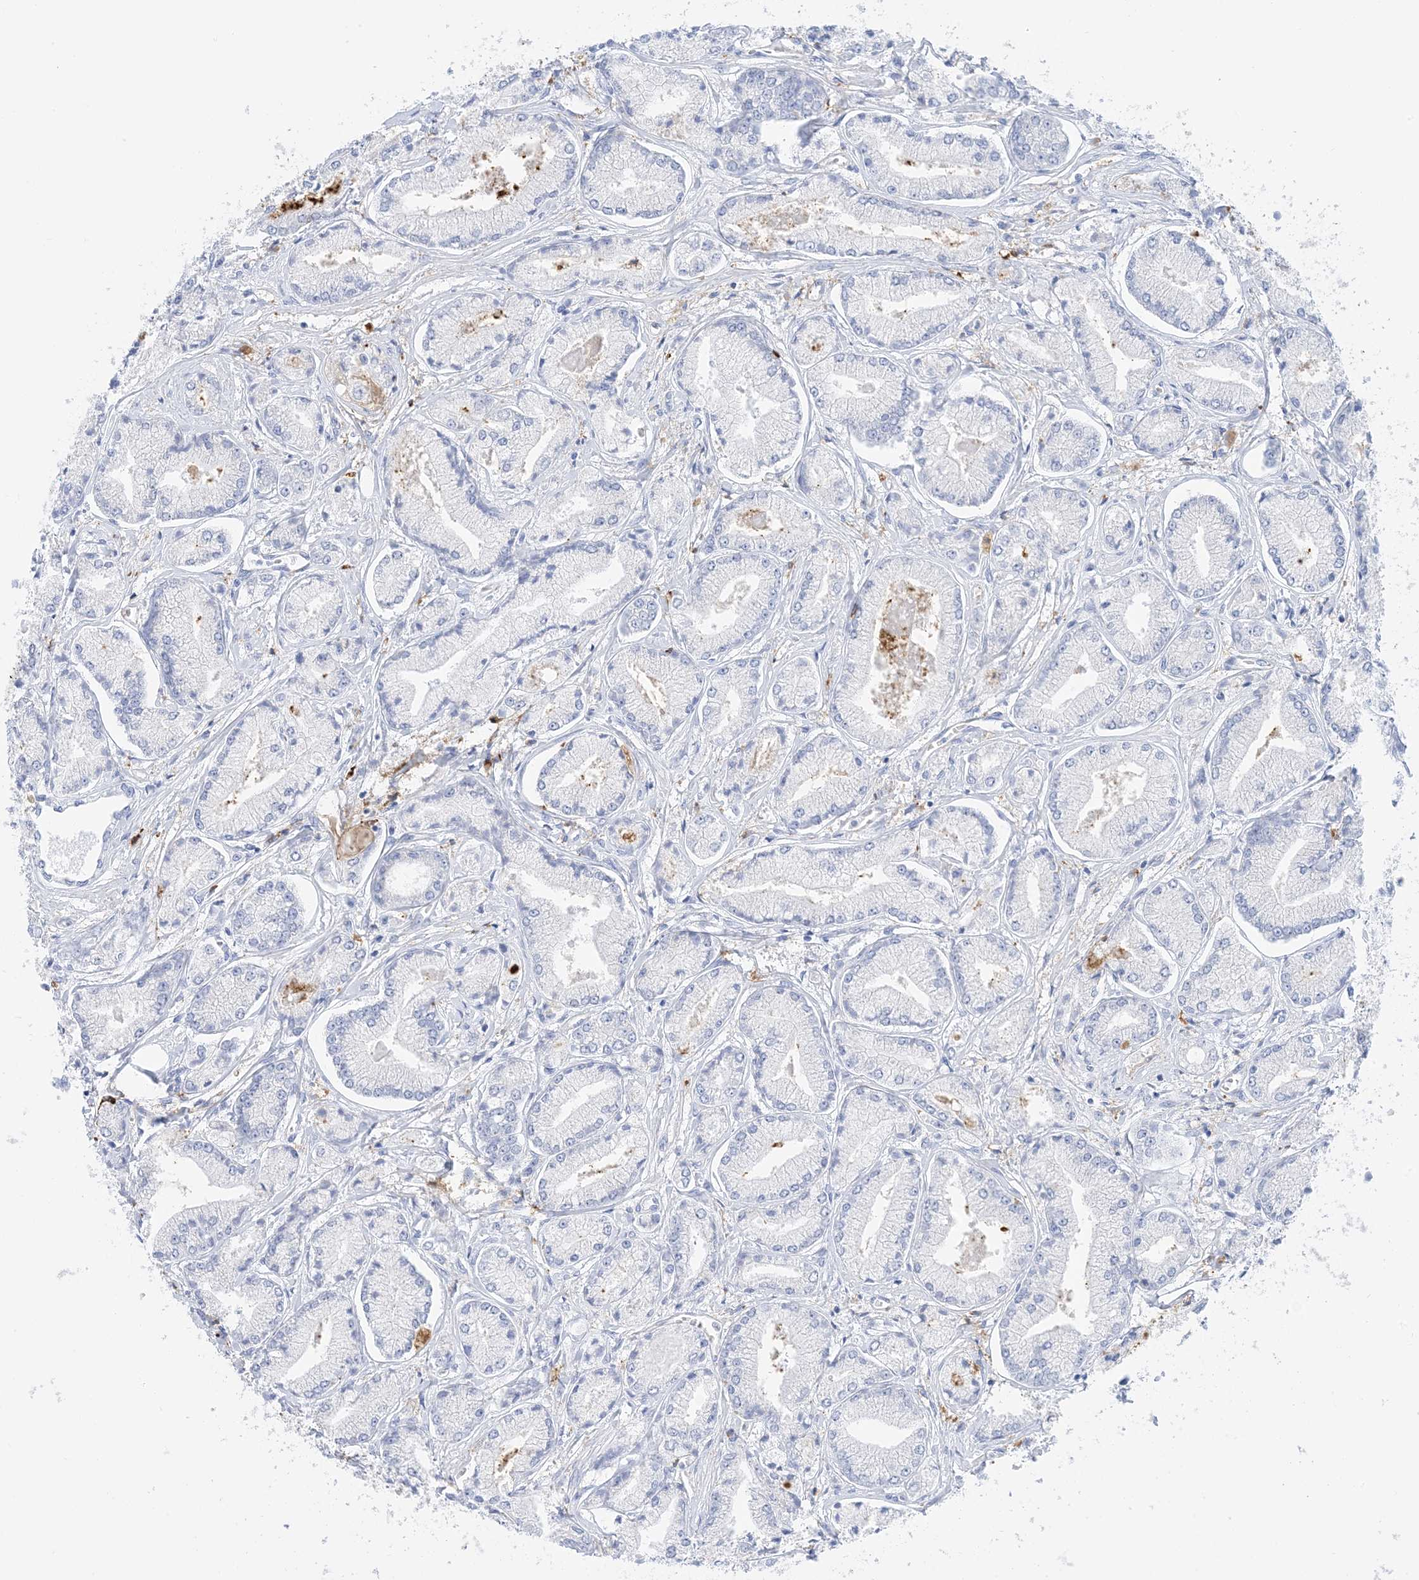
{"staining": {"intensity": "negative", "quantity": "none", "location": "none"}, "tissue": "prostate cancer", "cell_type": "Tumor cells", "image_type": "cancer", "snomed": [{"axis": "morphology", "description": "Adenocarcinoma, Low grade"}, {"axis": "topography", "description": "Prostate"}], "caption": "Immunohistochemistry histopathology image of neoplastic tissue: human prostate cancer stained with DAB (3,3'-diaminobenzidine) displays no significant protein staining in tumor cells.", "gene": "DPH3", "patient": {"sex": "male", "age": 60}}